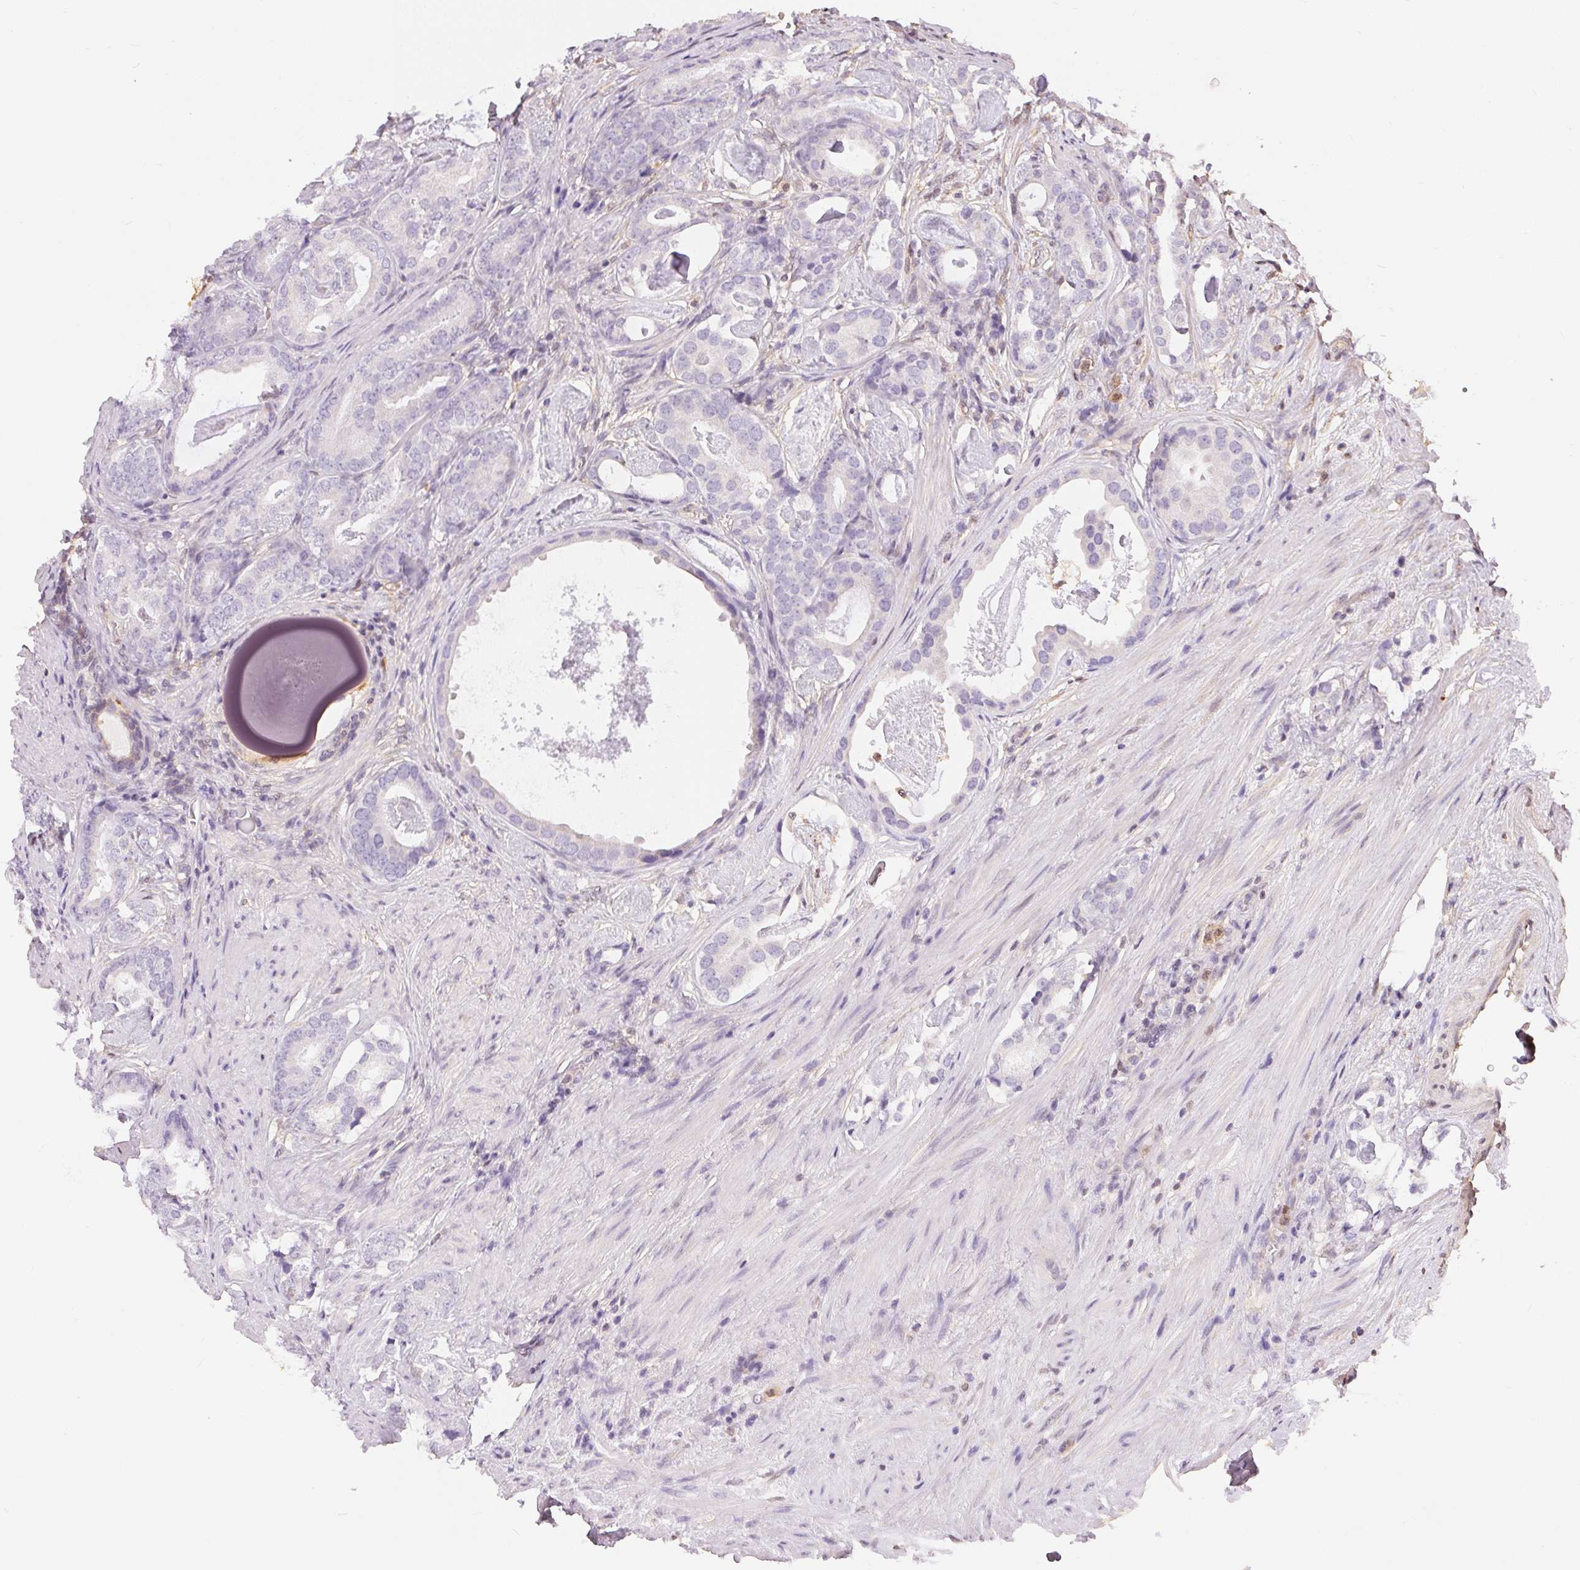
{"staining": {"intensity": "negative", "quantity": "none", "location": "none"}, "tissue": "prostate cancer", "cell_type": "Tumor cells", "image_type": "cancer", "snomed": [{"axis": "morphology", "description": "Adenocarcinoma, Low grade"}, {"axis": "topography", "description": "Prostate and seminal vesicle, NOS"}], "caption": "The histopathology image exhibits no staining of tumor cells in adenocarcinoma (low-grade) (prostate).", "gene": "S100A3", "patient": {"sex": "male", "age": 71}}